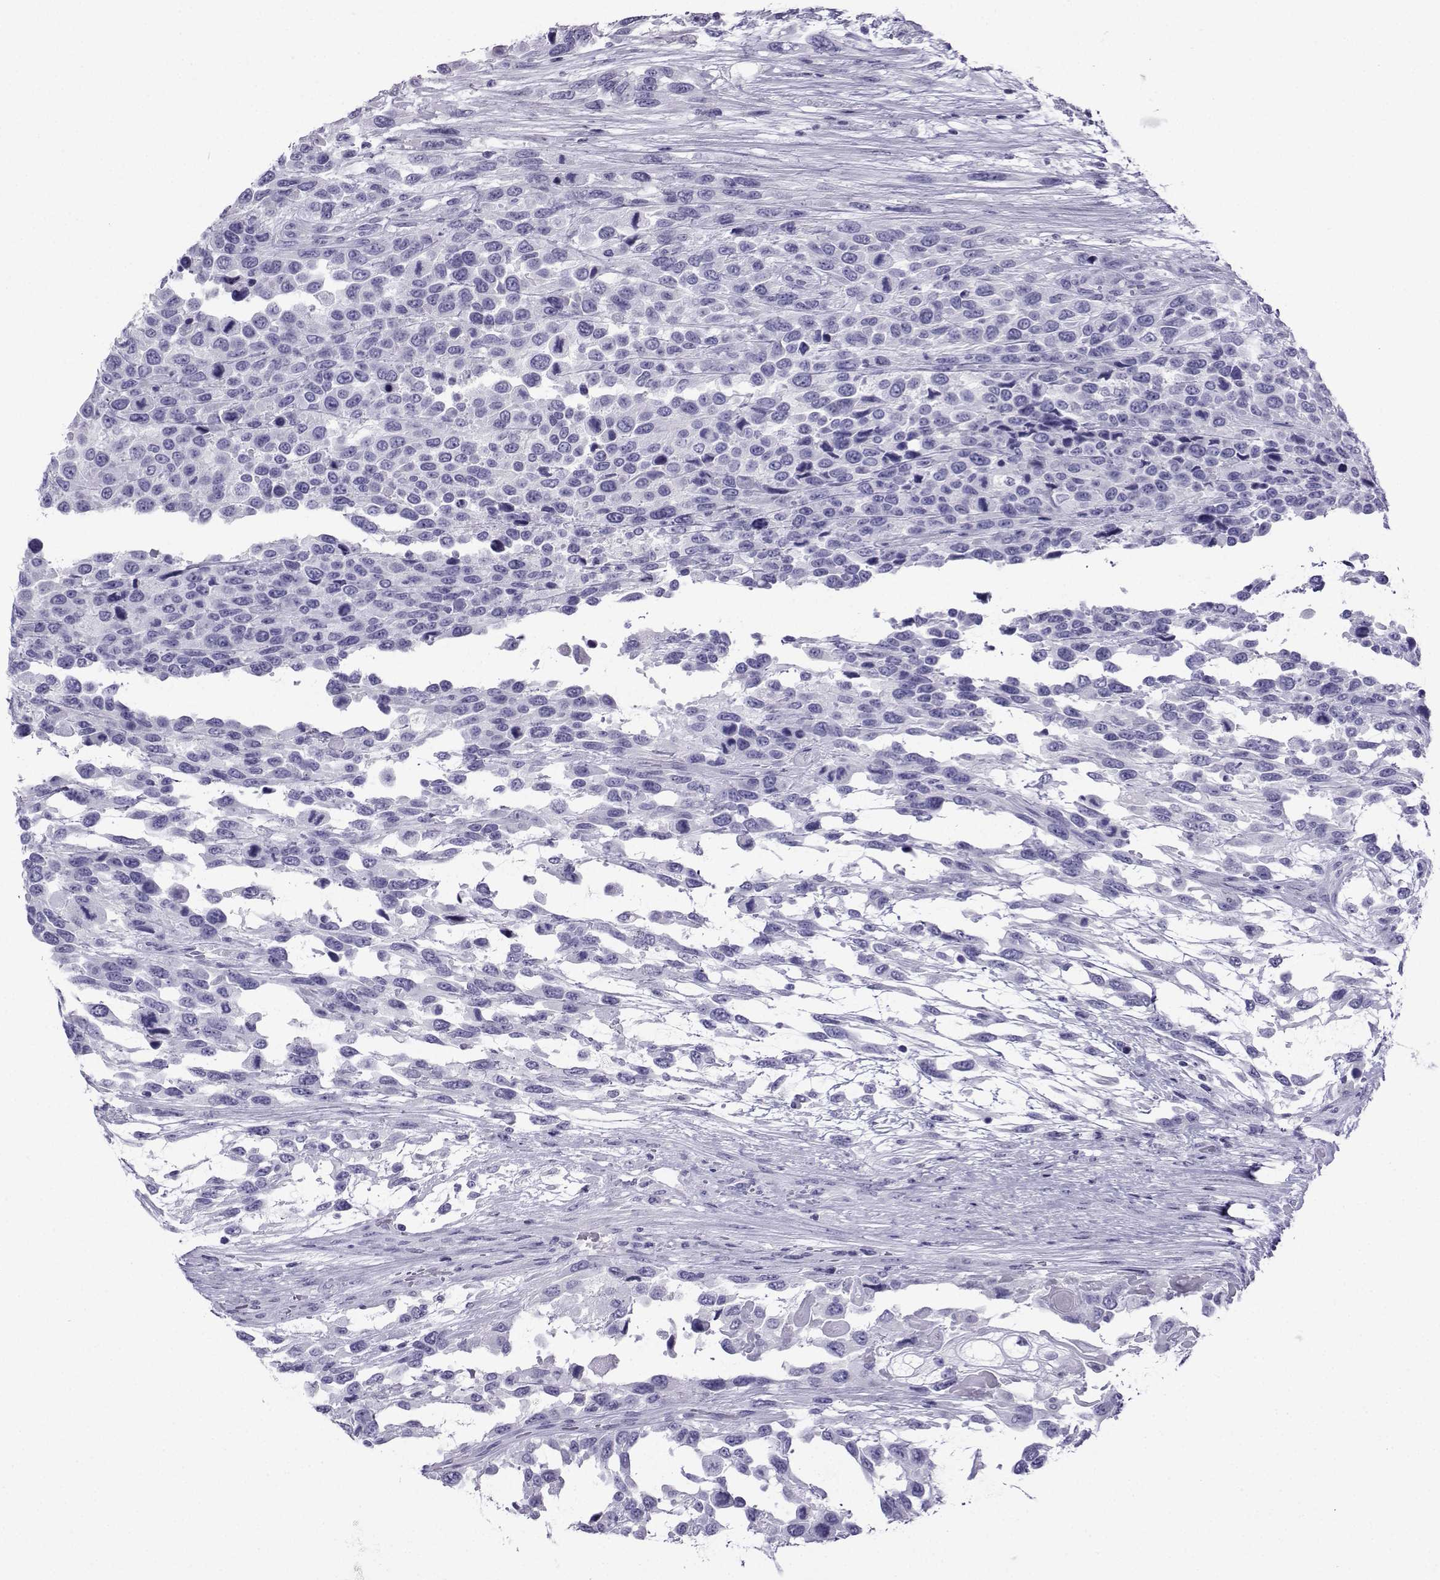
{"staining": {"intensity": "negative", "quantity": "none", "location": "none"}, "tissue": "urothelial cancer", "cell_type": "Tumor cells", "image_type": "cancer", "snomed": [{"axis": "morphology", "description": "Urothelial carcinoma, High grade"}, {"axis": "topography", "description": "Urinary bladder"}], "caption": "The photomicrograph reveals no staining of tumor cells in high-grade urothelial carcinoma.", "gene": "CRYBB1", "patient": {"sex": "female", "age": 70}}